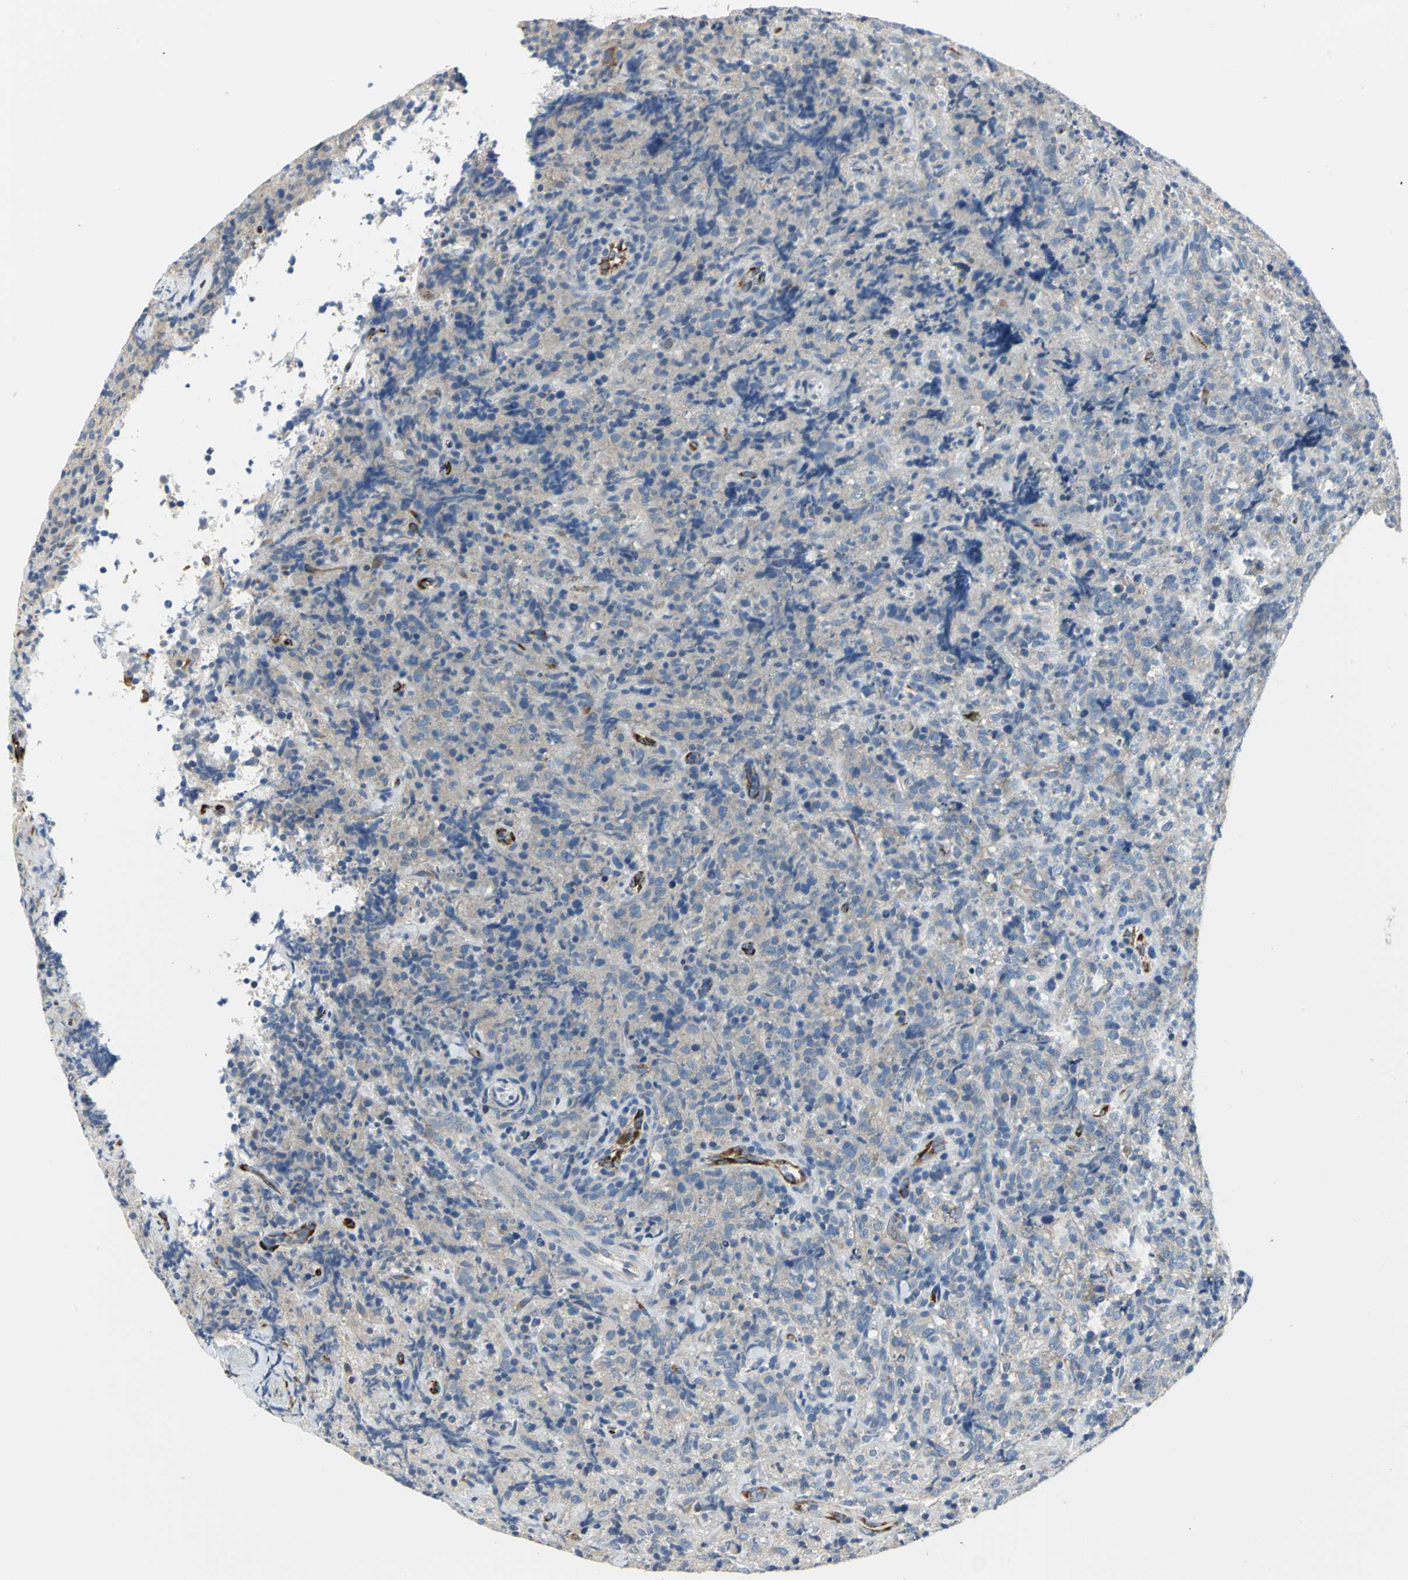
{"staining": {"intensity": "weak", "quantity": "25%-75%", "location": "cytoplasmic/membranous"}, "tissue": "lymphoma", "cell_type": "Tumor cells", "image_type": "cancer", "snomed": [{"axis": "morphology", "description": "Malignant lymphoma, non-Hodgkin's type, High grade"}, {"axis": "topography", "description": "Tonsil"}], "caption": "DAB (3,3'-diaminobenzidine) immunohistochemical staining of human lymphoma reveals weak cytoplasmic/membranous protein expression in about 25%-75% of tumor cells. (Brightfield microscopy of DAB IHC at high magnification).", "gene": "B3GNT2", "patient": {"sex": "female", "age": 36}}